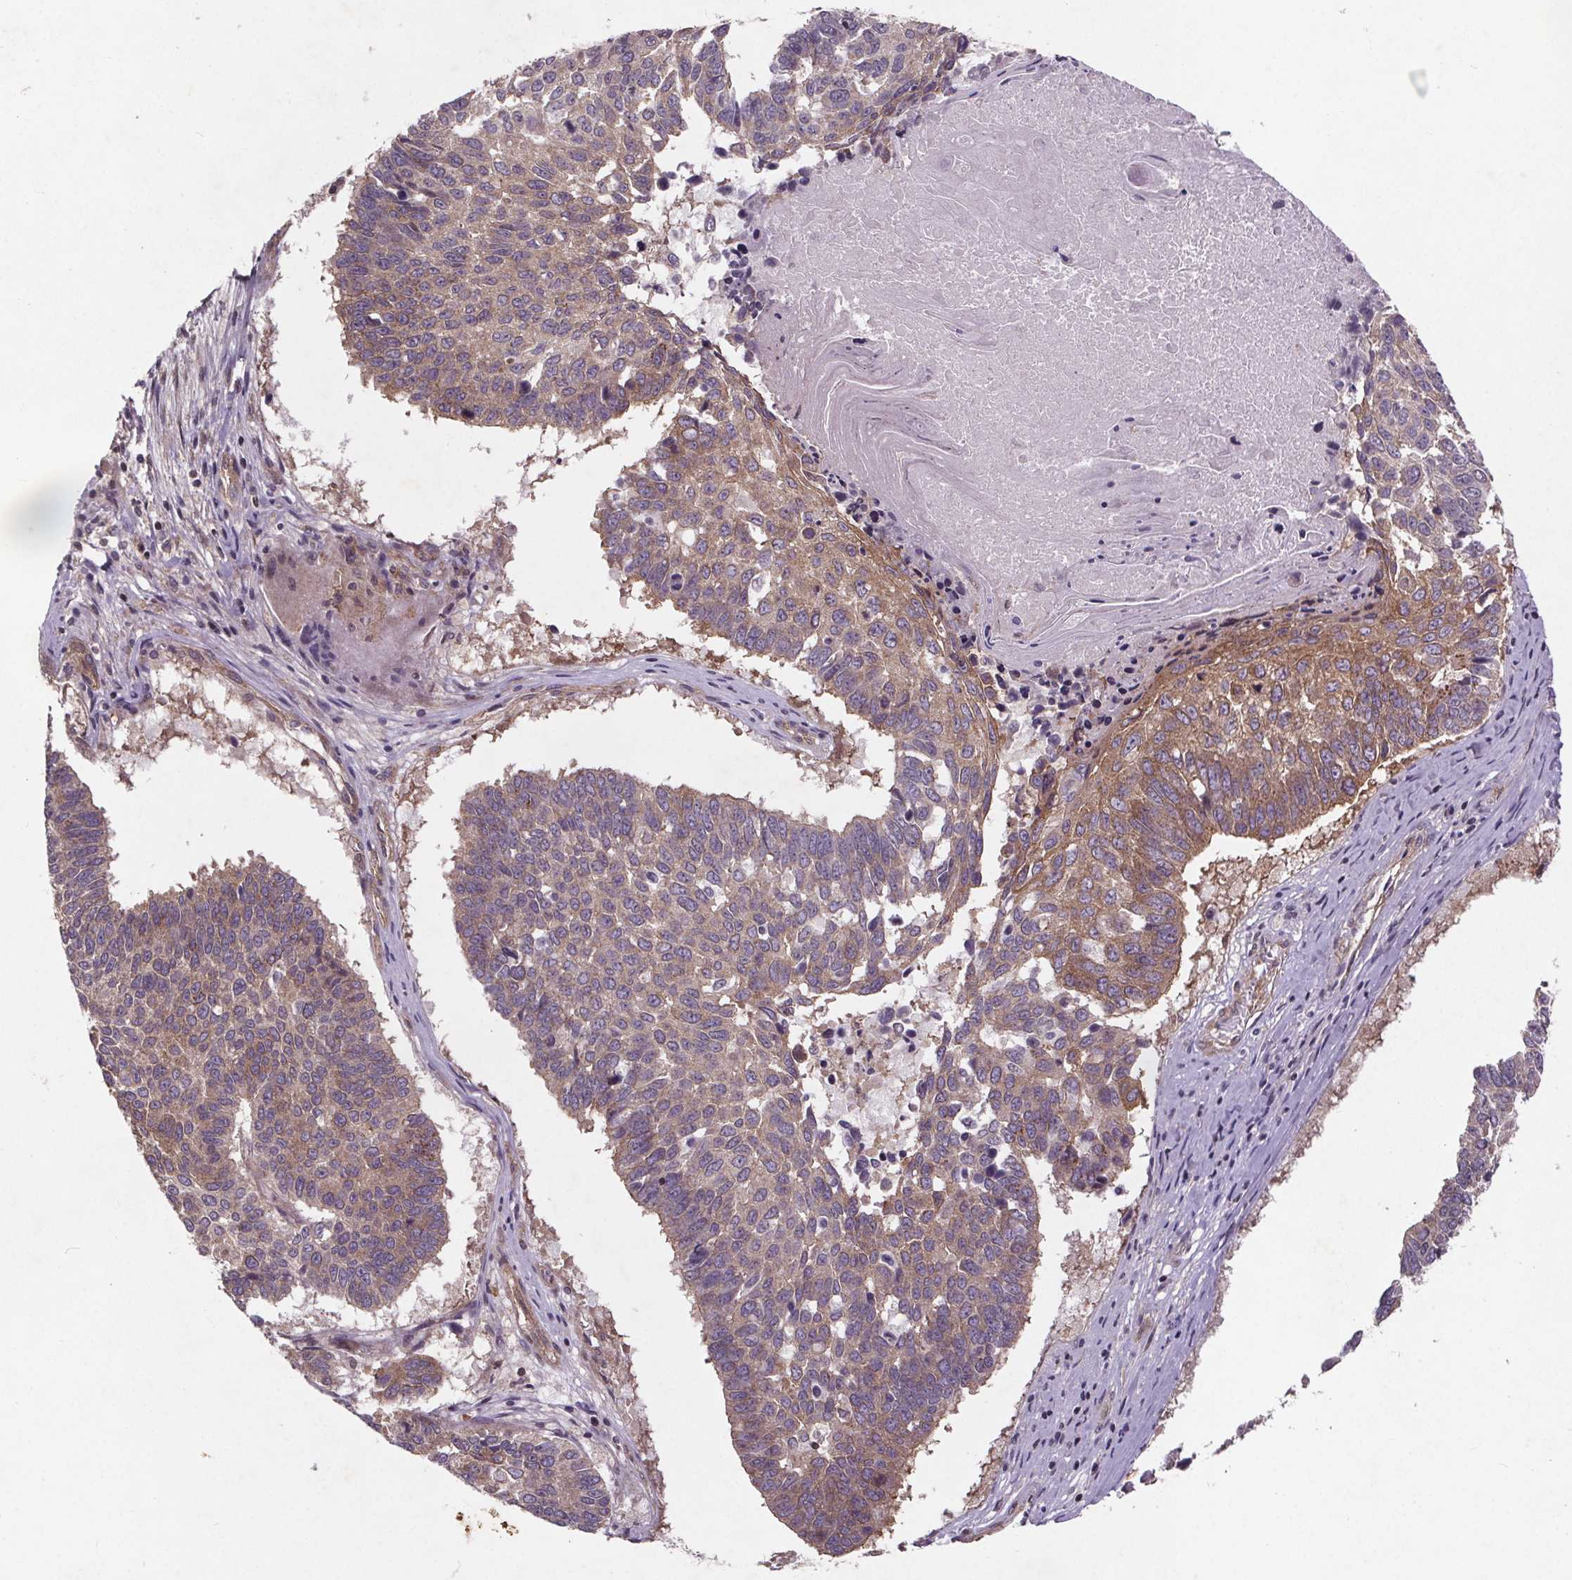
{"staining": {"intensity": "moderate", "quantity": "<25%", "location": "cytoplasmic/membranous"}, "tissue": "lung cancer", "cell_type": "Tumor cells", "image_type": "cancer", "snomed": [{"axis": "morphology", "description": "Squamous cell carcinoma, NOS"}, {"axis": "topography", "description": "Lung"}], "caption": "Approximately <25% of tumor cells in human lung cancer display moderate cytoplasmic/membranous protein staining as visualized by brown immunohistochemical staining.", "gene": "STRN3", "patient": {"sex": "male", "age": 73}}